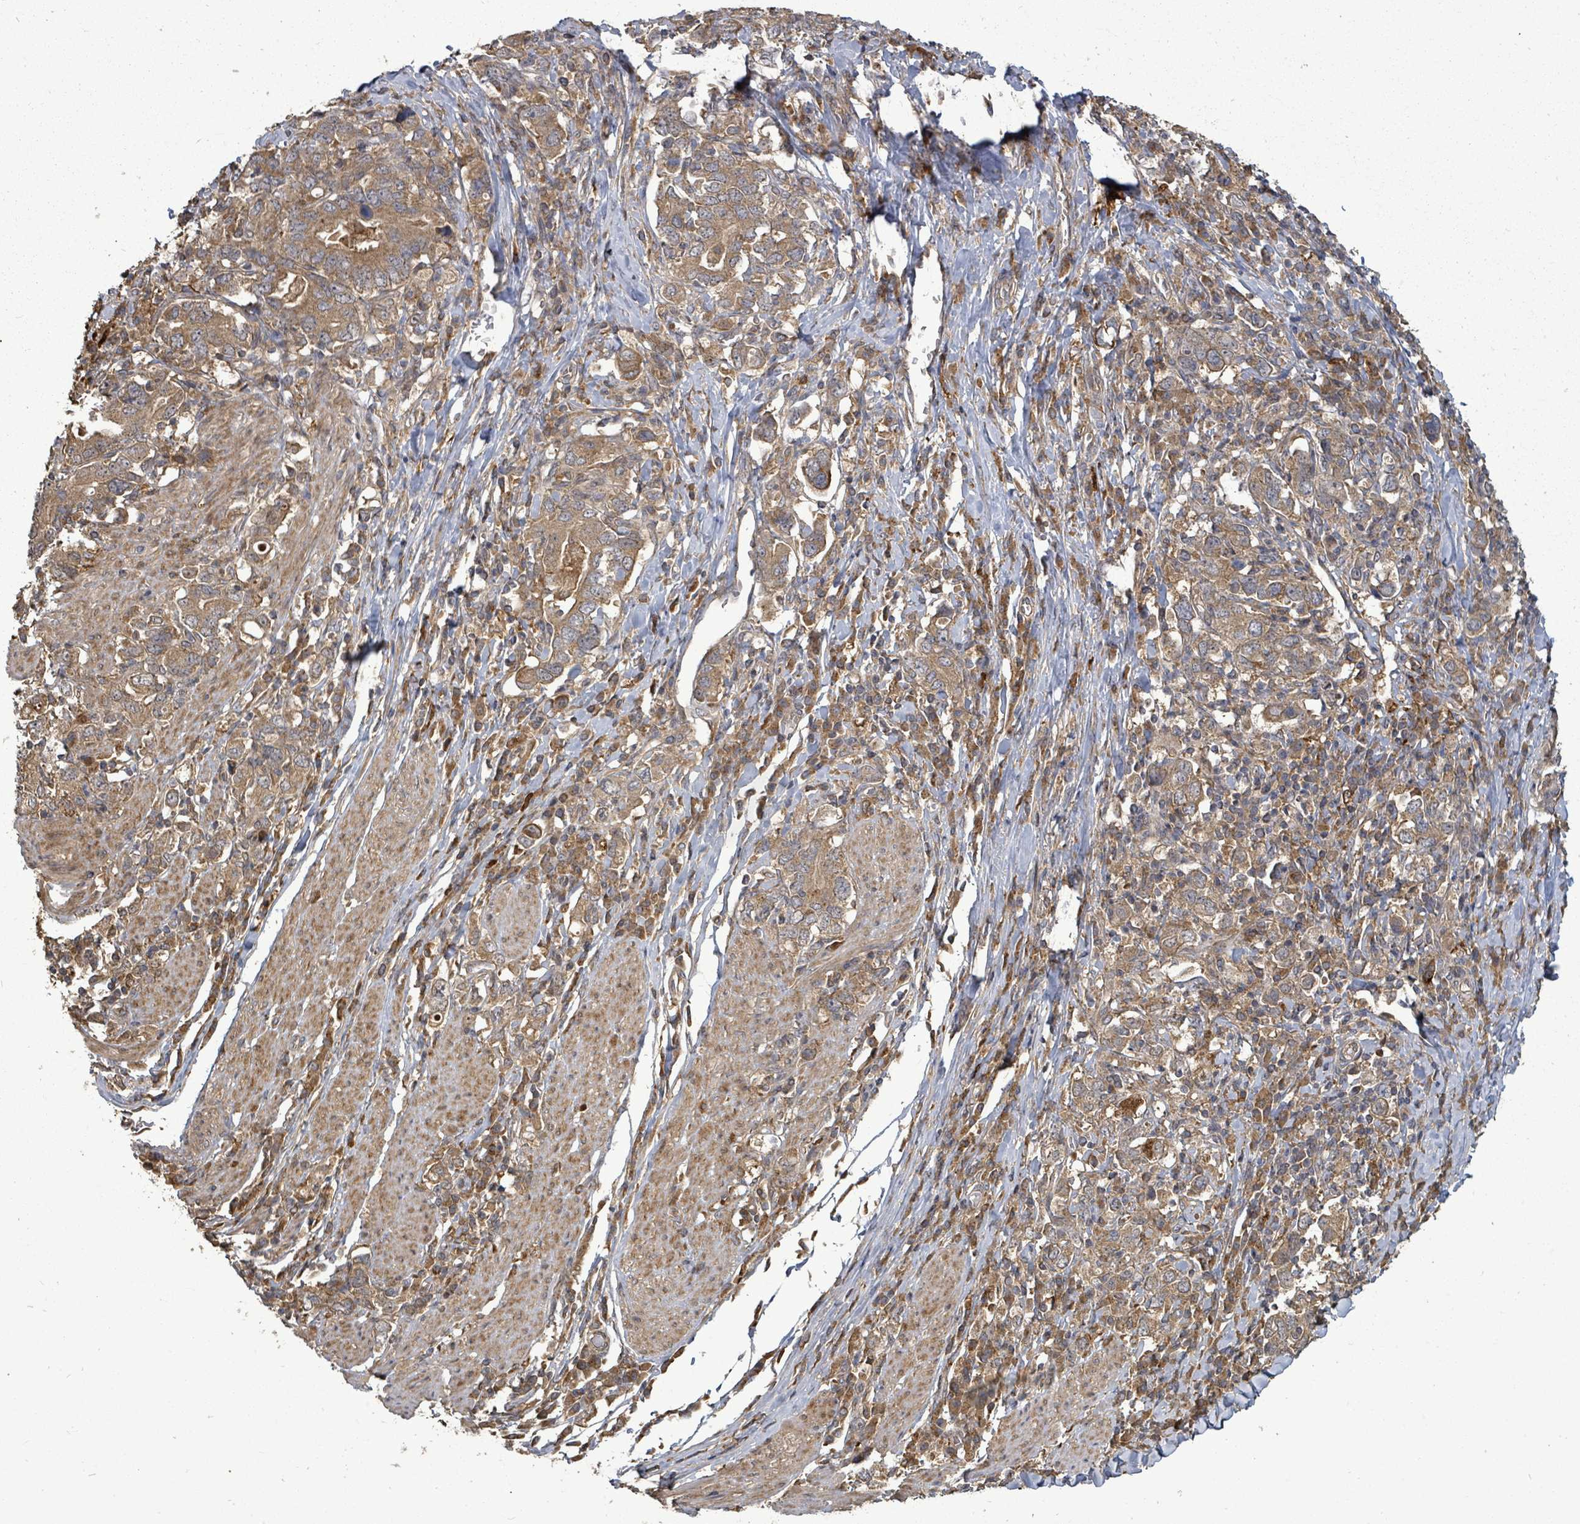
{"staining": {"intensity": "moderate", "quantity": ">75%", "location": "cytoplasmic/membranous"}, "tissue": "stomach cancer", "cell_type": "Tumor cells", "image_type": "cancer", "snomed": [{"axis": "morphology", "description": "Adenocarcinoma, NOS"}, {"axis": "topography", "description": "Stomach, upper"}, {"axis": "topography", "description": "Stomach"}], "caption": "Immunohistochemistry (IHC) (DAB (3,3'-diaminobenzidine)) staining of human stomach cancer (adenocarcinoma) reveals moderate cytoplasmic/membranous protein expression in about >75% of tumor cells.", "gene": "EIF3C", "patient": {"sex": "male", "age": 62}}